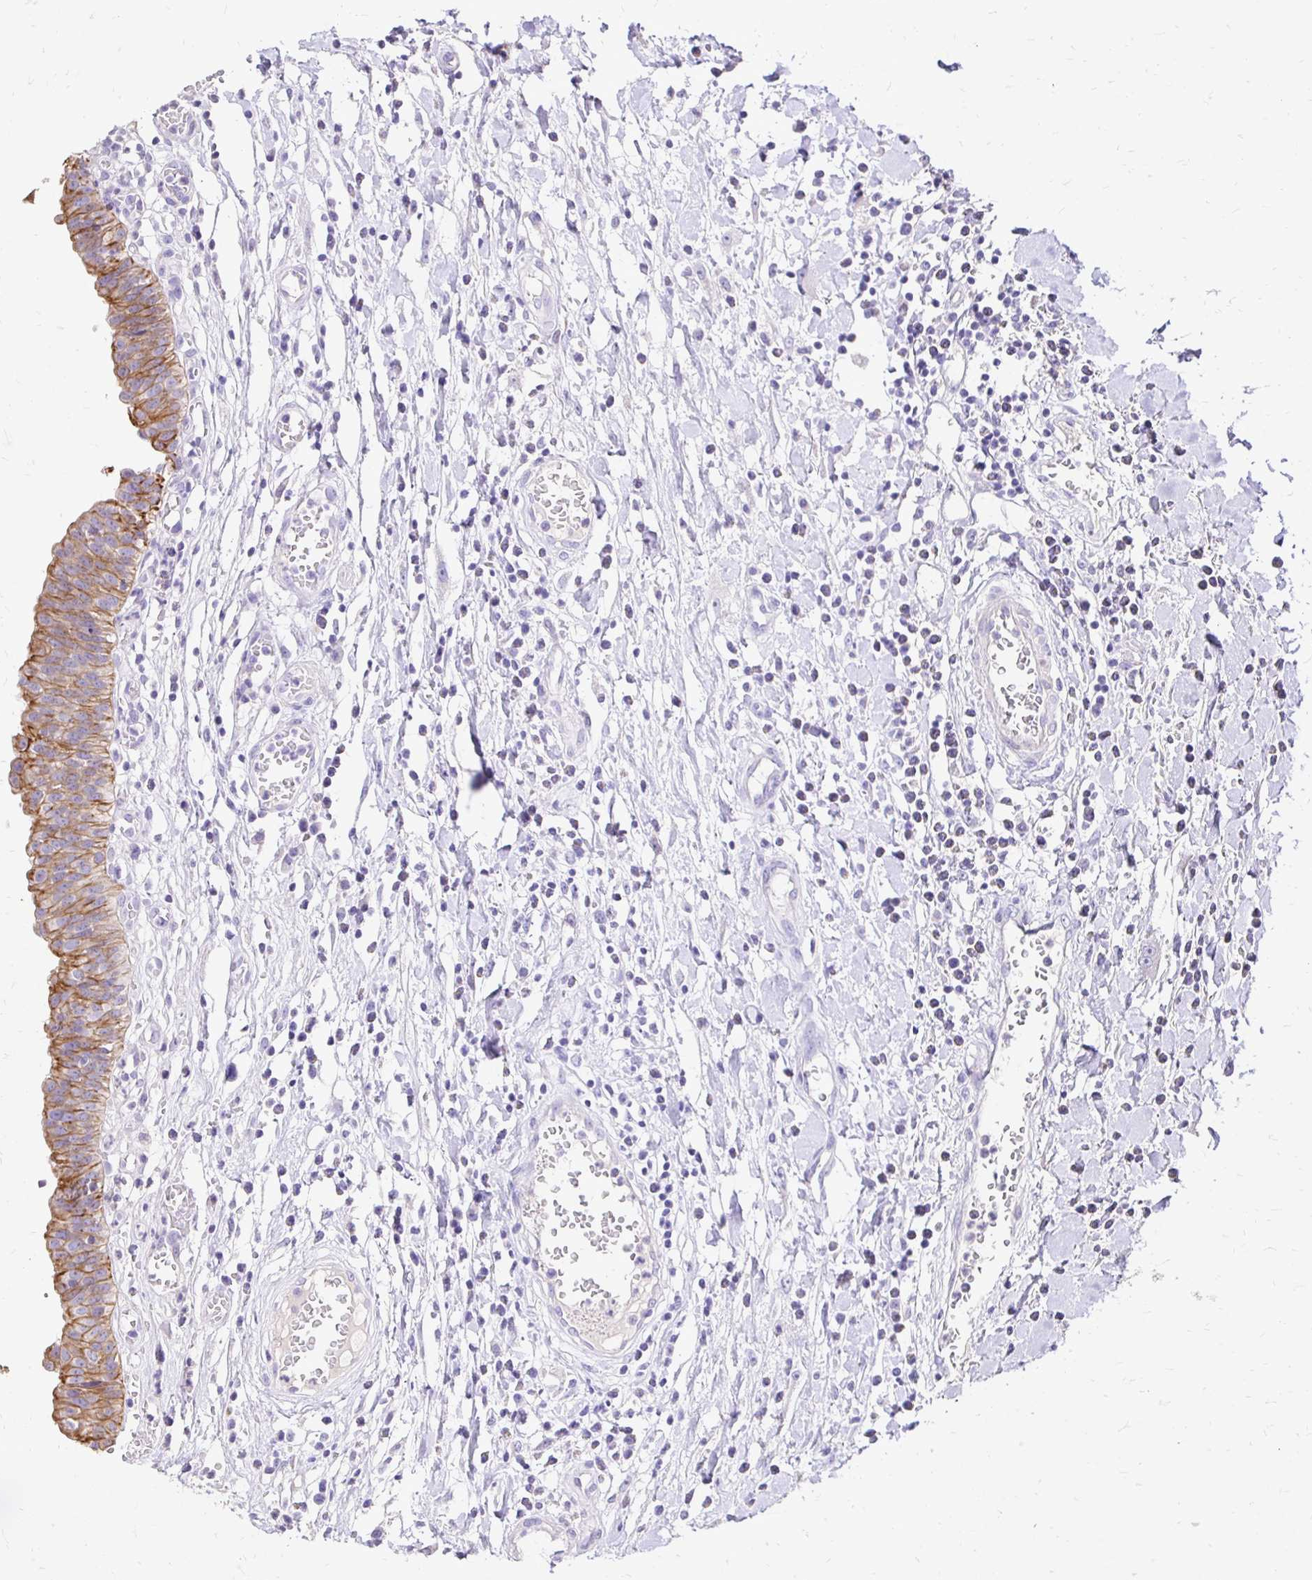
{"staining": {"intensity": "moderate", "quantity": ">75%", "location": "cytoplasmic/membranous"}, "tissue": "urinary bladder", "cell_type": "Urothelial cells", "image_type": "normal", "snomed": [{"axis": "morphology", "description": "Normal tissue, NOS"}, {"axis": "topography", "description": "Urinary bladder"}], "caption": "IHC photomicrograph of unremarkable urinary bladder stained for a protein (brown), which demonstrates medium levels of moderate cytoplasmic/membranous staining in about >75% of urothelial cells.", "gene": "TAF1D", "patient": {"sex": "male", "age": 64}}